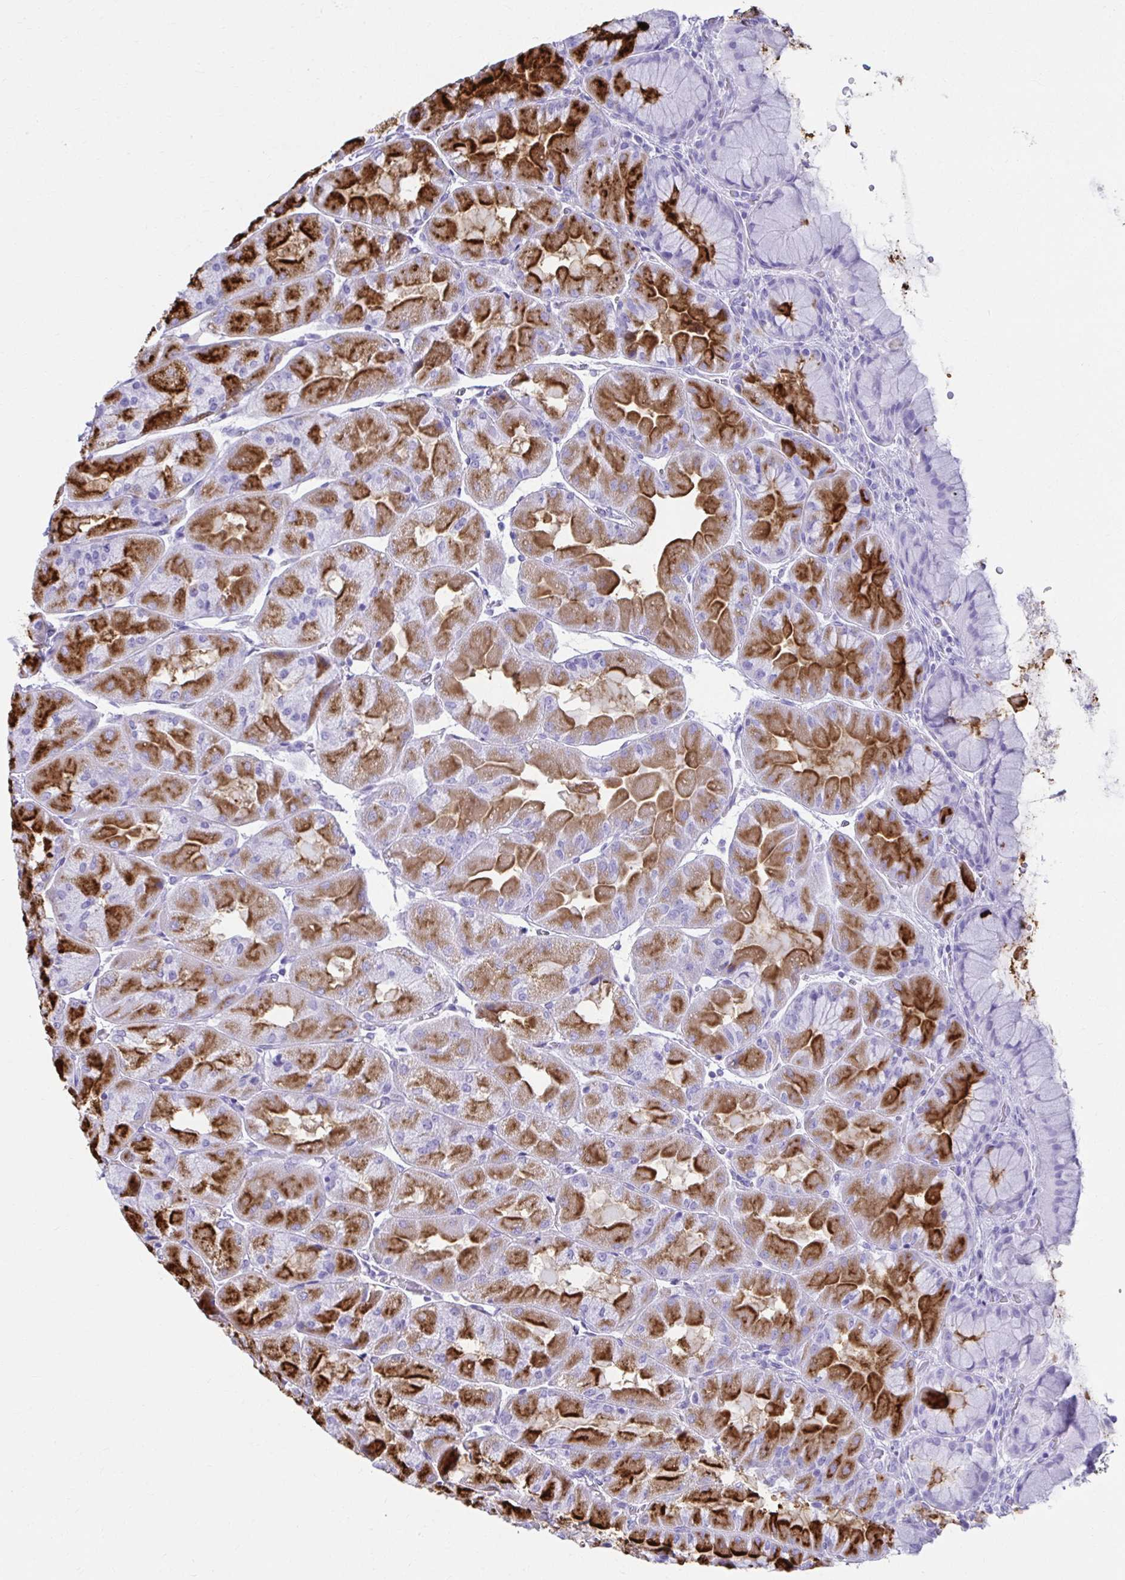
{"staining": {"intensity": "strong", "quantity": "25%-75%", "location": "cytoplasmic/membranous"}, "tissue": "stomach", "cell_type": "Glandular cells", "image_type": "normal", "snomed": [{"axis": "morphology", "description": "Normal tissue, NOS"}, {"axis": "topography", "description": "Stomach"}], "caption": "Immunohistochemistry (IHC) (DAB (3,3'-diaminobenzidine)) staining of normal stomach exhibits strong cytoplasmic/membranous protein expression in approximately 25%-75% of glandular cells.", "gene": "ATP4B", "patient": {"sex": "female", "age": 61}}